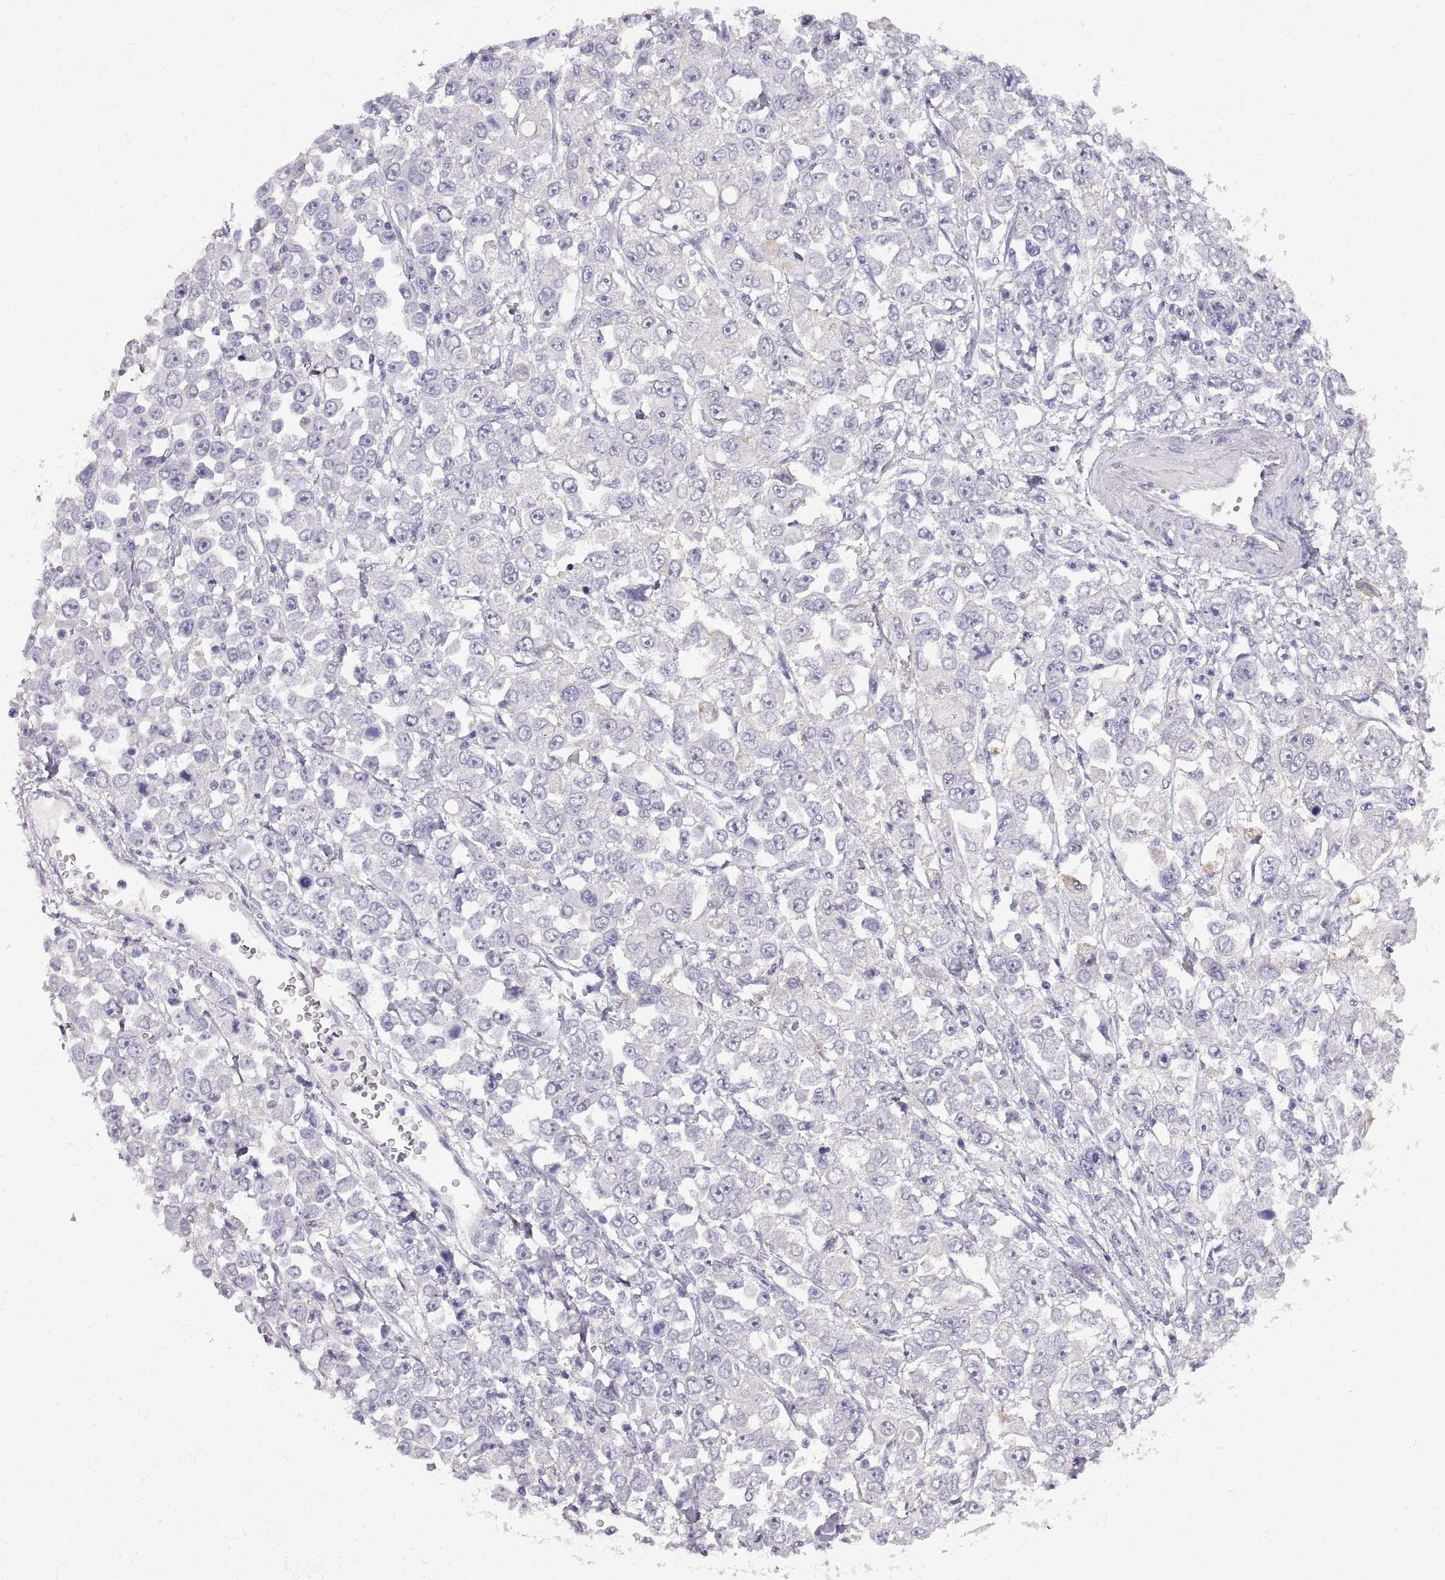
{"staining": {"intensity": "negative", "quantity": "none", "location": "none"}, "tissue": "stomach cancer", "cell_type": "Tumor cells", "image_type": "cancer", "snomed": [{"axis": "morphology", "description": "Adenocarcinoma, NOS"}, {"axis": "topography", "description": "Stomach, upper"}], "caption": "Immunohistochemistry image of human adenocarcinoma (stomach) stained for a protein (brown), which reveals no staining in tumor cells.", "gene": "CRYBB3", "patient": {"sex": "male", "age": 70}}